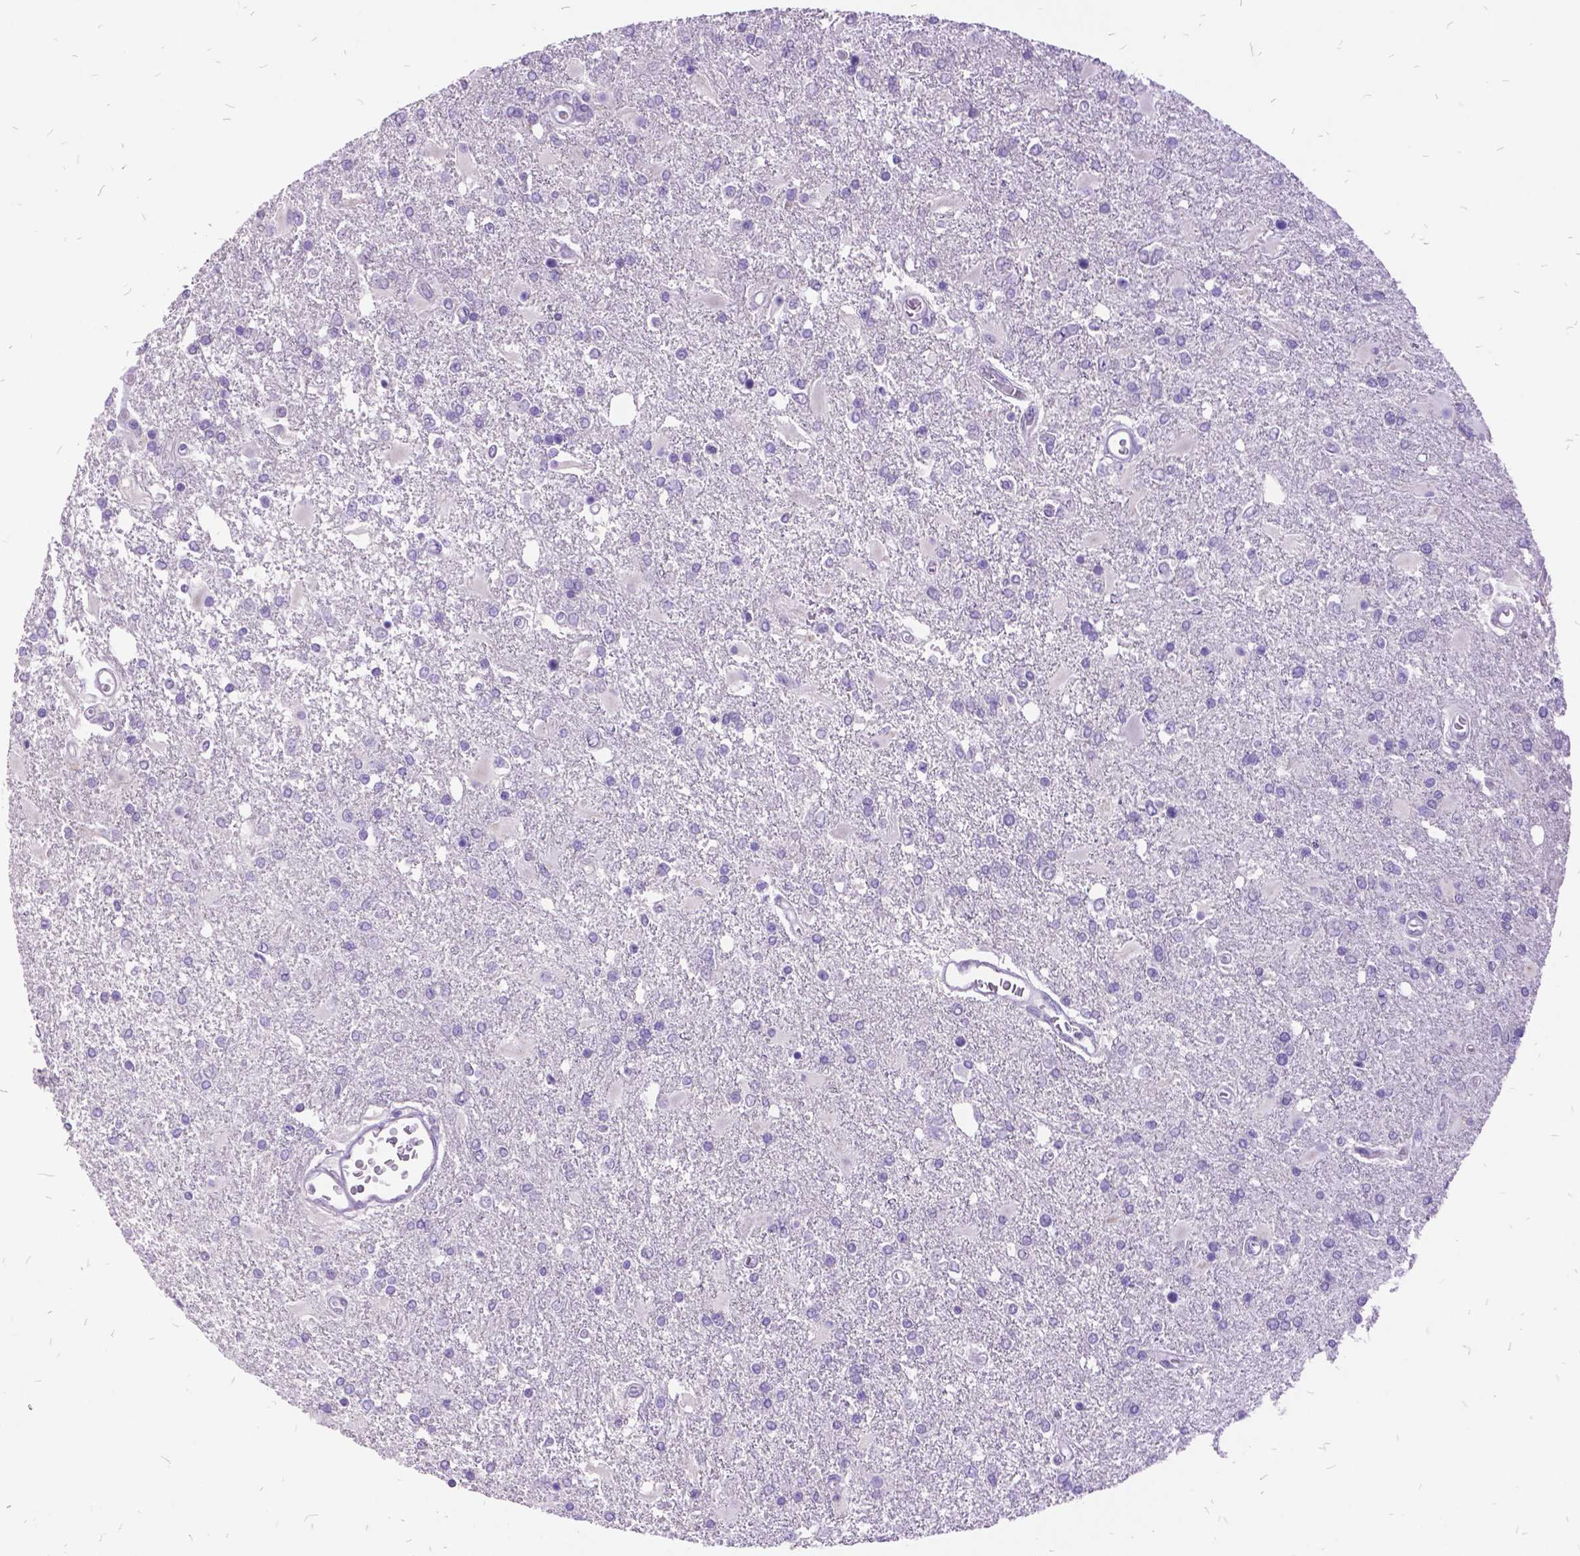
{"staining": {"intensity": "negative", "quantity": "none", "location": "none"}, "tissue": "glioma", "cell_type": "Tumor cells", "image_type": "cancer", "snomed": [{"axis": "morphology", "description": "Glioma, malignant, High grade"}, {"axis": "topography", "description": "Cerebral cortex"}], "caption": "High magnification brightfield microscopy of malignant high-grade glioma stained with DAB (3,3'-diaminobenzidine) (brown) and counterstained with hematoxylin (blue): tumor cells show no significant positivity.", "gene": "ITGB6", "patient": {"sex": "male", "age": 79}}